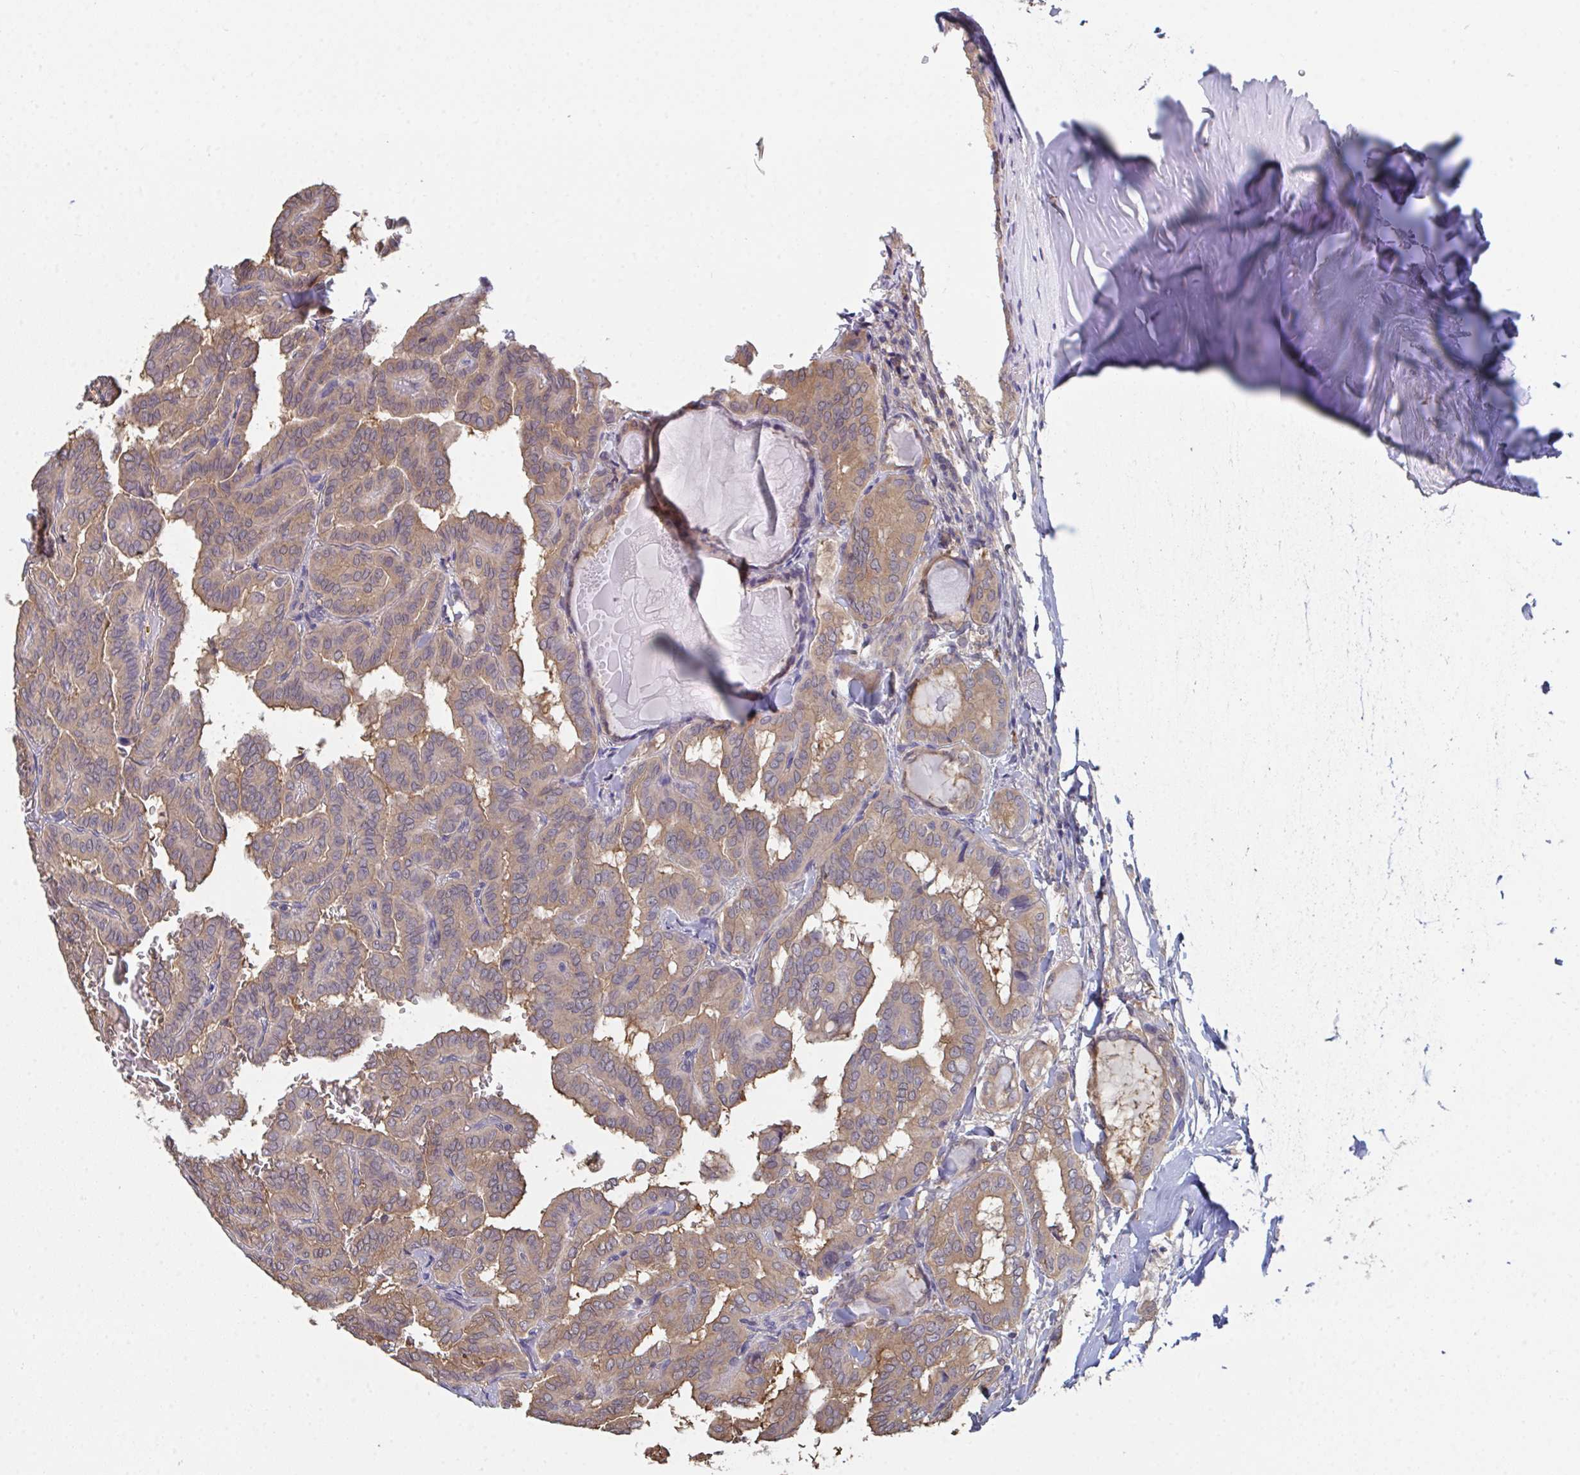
{"staining": {"intensity": "moderate", "quantity": "25%-75%", "location": "cytoplasmic/membranous"}, "tissue": "thyroid cancer", "cell_type": "Tumor cells", "image_type": "cancer", "snomed": [{"axis": "morphology", "description": "Papillary adenocarcinoma, NOS"}, {"axis": "topography", "description": "Thyroid gland"}], "caption": "Moderate cytoplasmic/membranous expression is appreciated in about 25%-75% of tumor cells in thyroid cancer. Immunohistochemistry (ihc) stains the protein in brown and the nuclei are stained blue.", "gene": "TTC9C", "patient": {"sex": "female", "age": 46}}